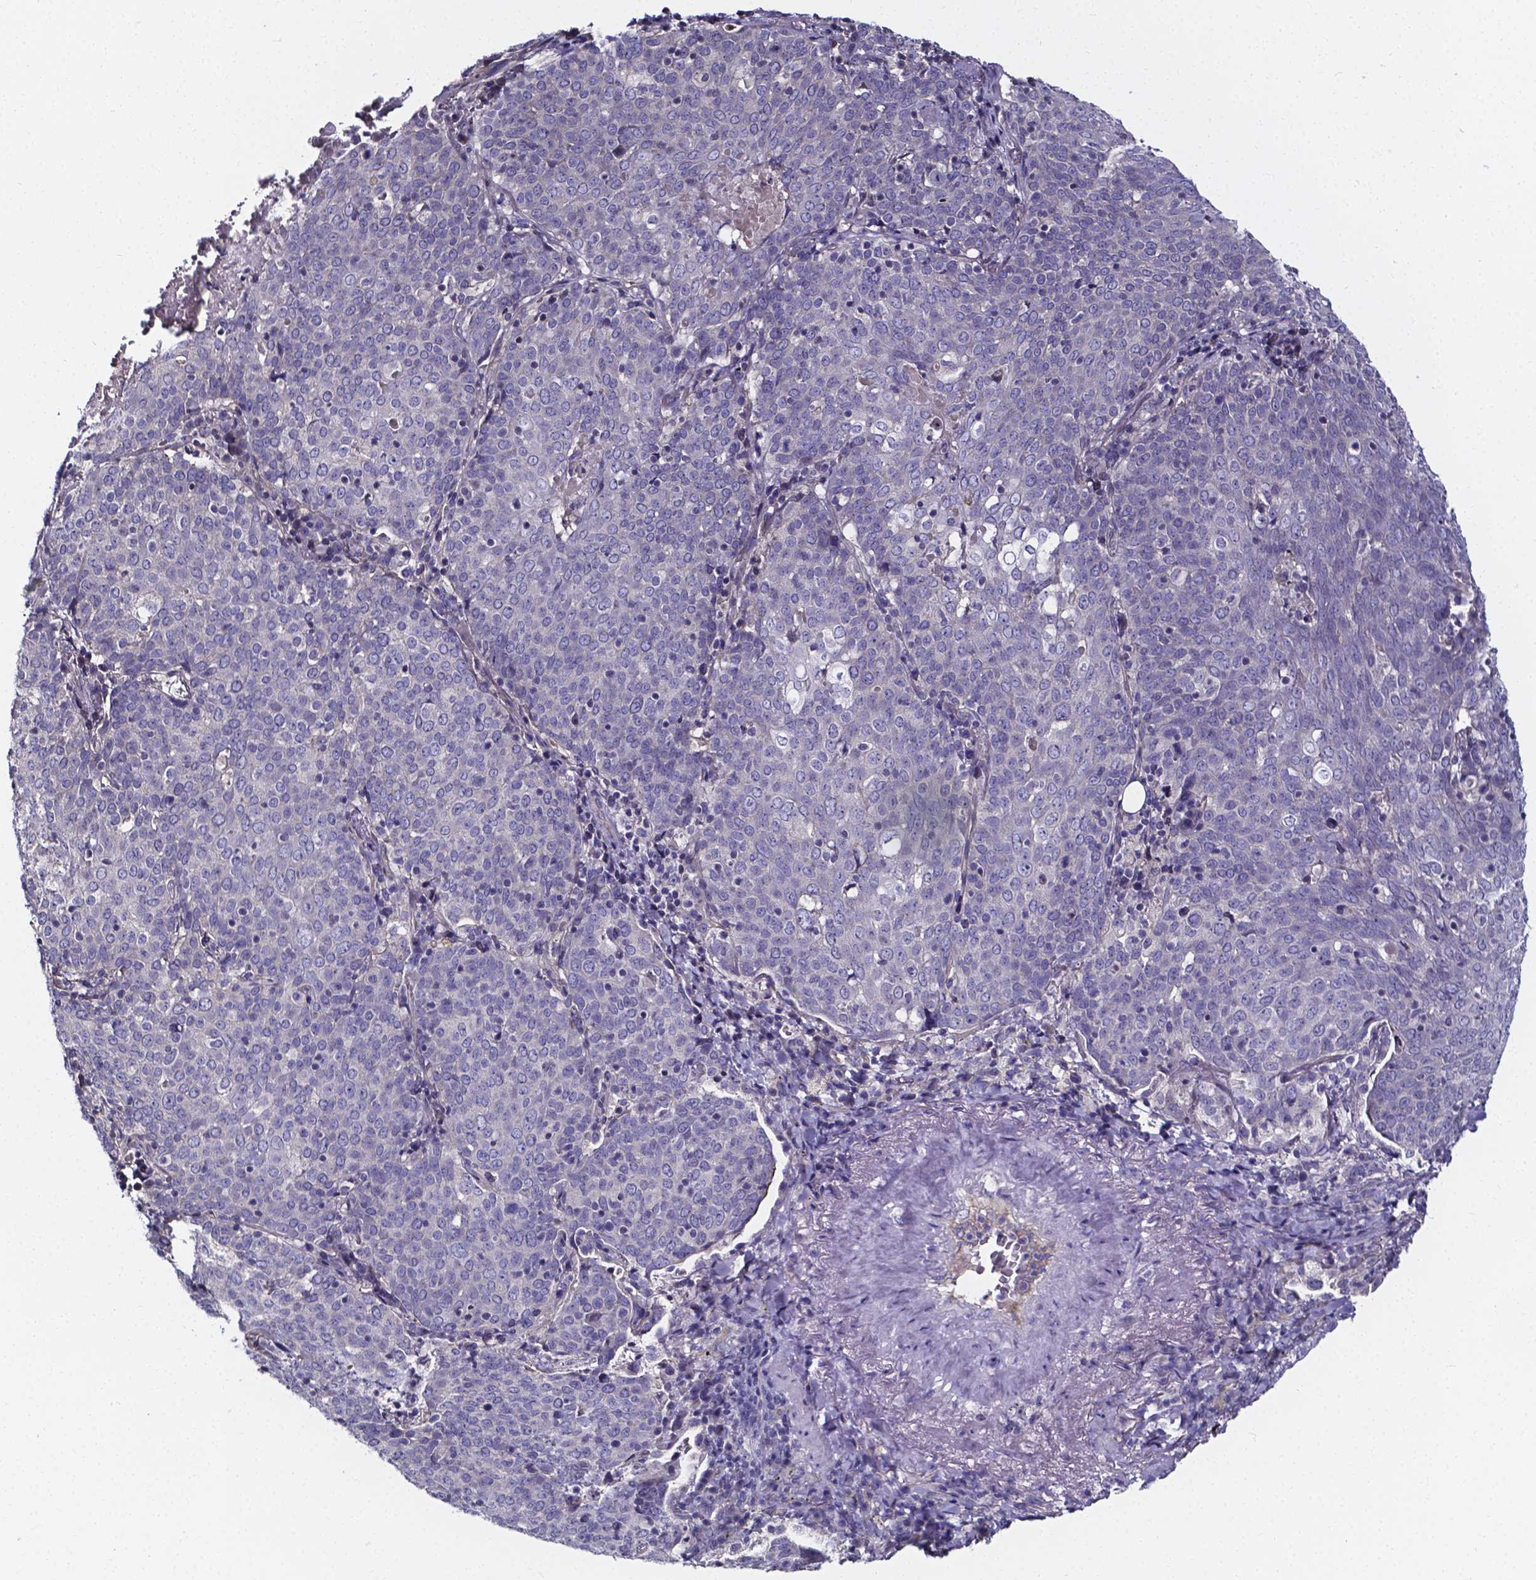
{"staining": {"intensity": "negative", "quantity": "none", "location": "none"}, "tissue": "lung cancer", "cell_type": "Tumor cells", "image_type": "cancer", "snomed": [{"axis": "morphology", "description": "Squamous cell carcinoma, NOS"}, {"axis": "topography", "description": "Lung"}], "caption": "A photomicrograph of lung cancer stained for a protein reveals no brown staining in tumor cells. (DAB immunohistochemistry visualized using brightfield microscopy, high magnification).", "gene": "CACNG8", "patient": {"sex": "male", "age": 82}}